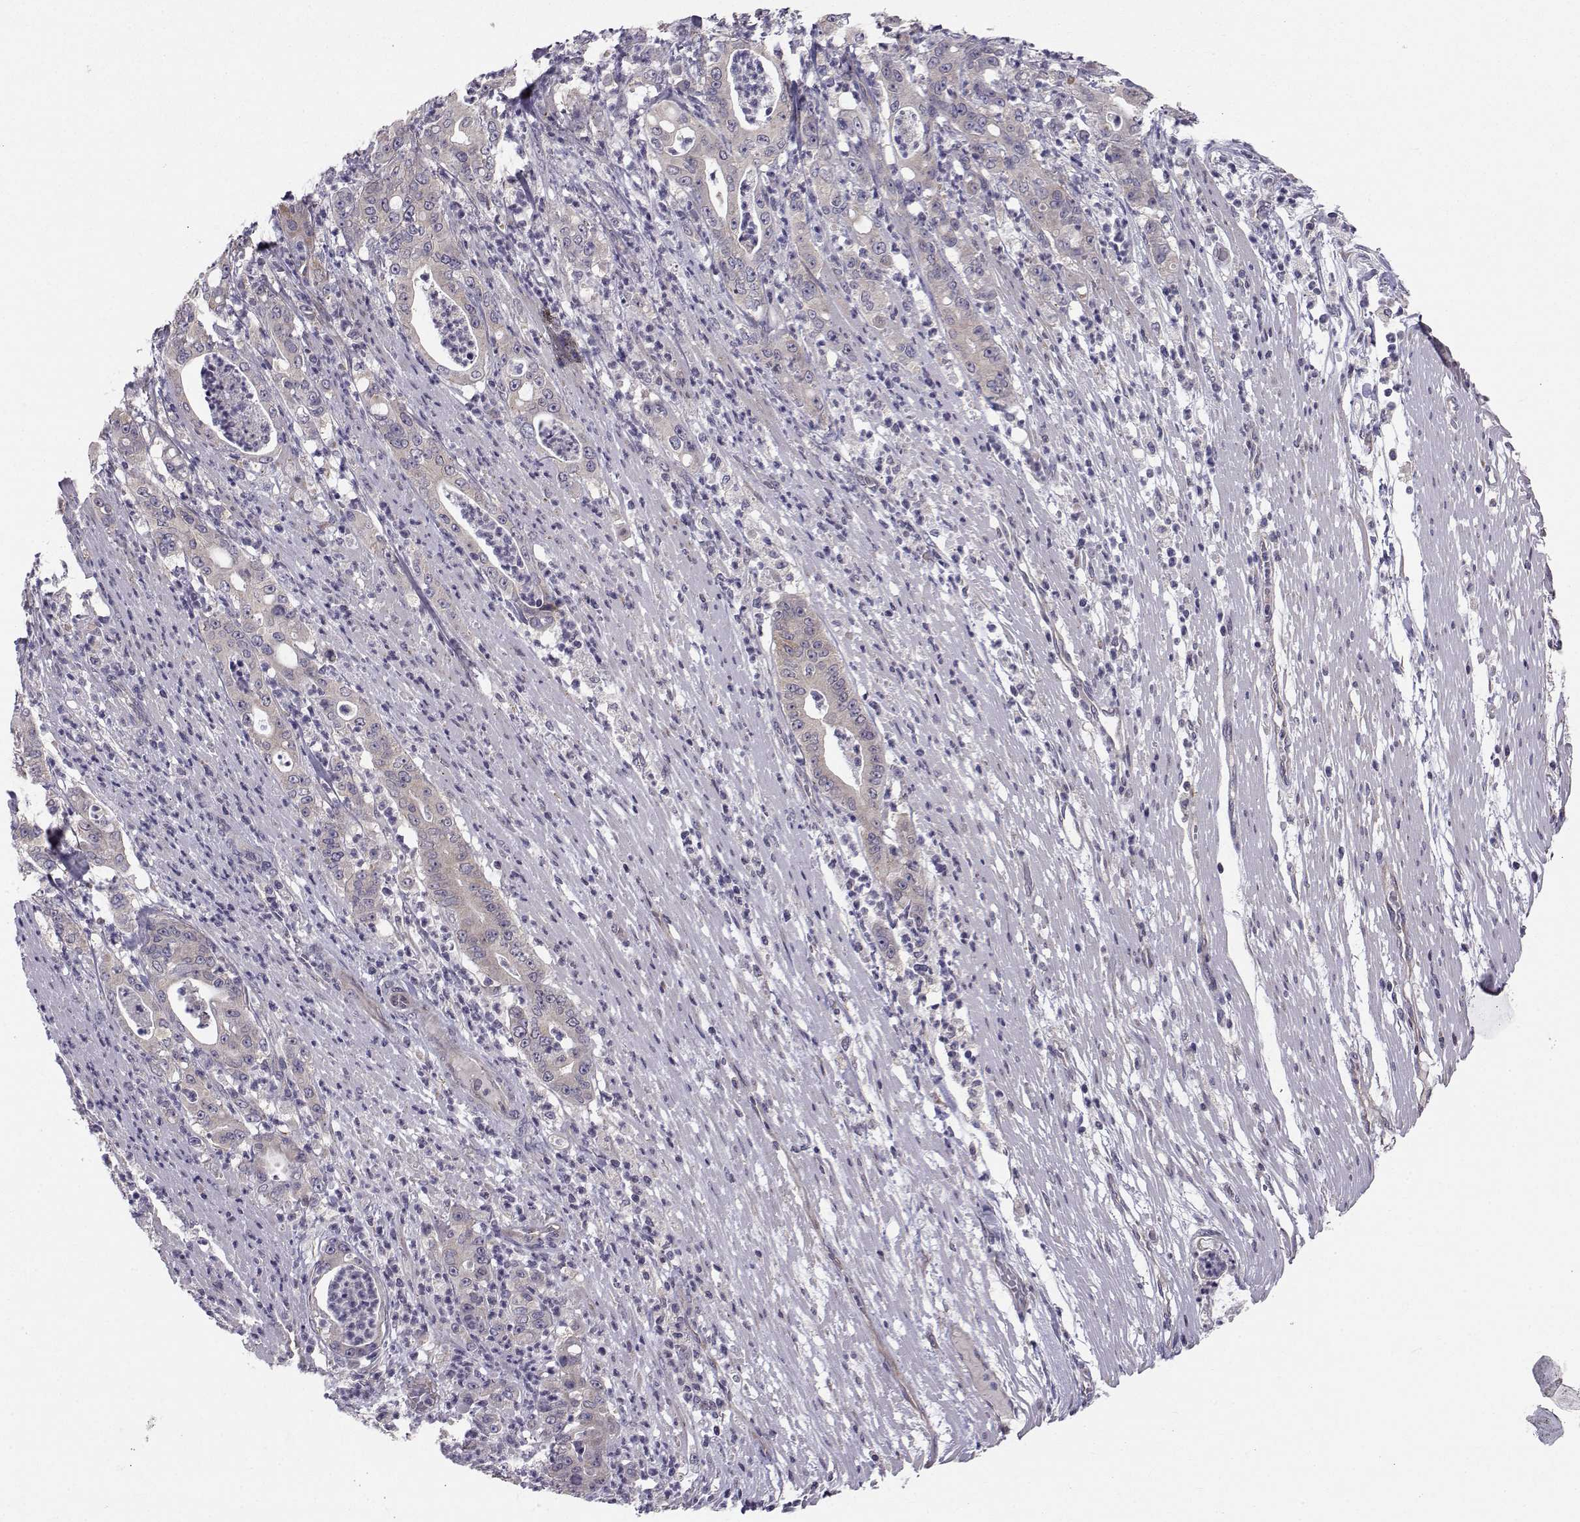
{"staining": {"intensity": "weak", "quantity": ">75%", "location": "cytoplasmic/membranous"}, "tissue": "pancreatic cancer", "cell_type": "Tumor cells", "image_type": "cancer", "snomed": [{"axis": "morphology", "description": "Adenocarcinoma, NOS"}, {"axis": "topography", "description": "Pancreas"}], "caption": "Weak cytoplasmic/membranous protein staining is seen in about >75% of tumor cells in pancreatic cancer.", "gene": "PEX5L", "patient": {"sex": "male", "age": 71}}